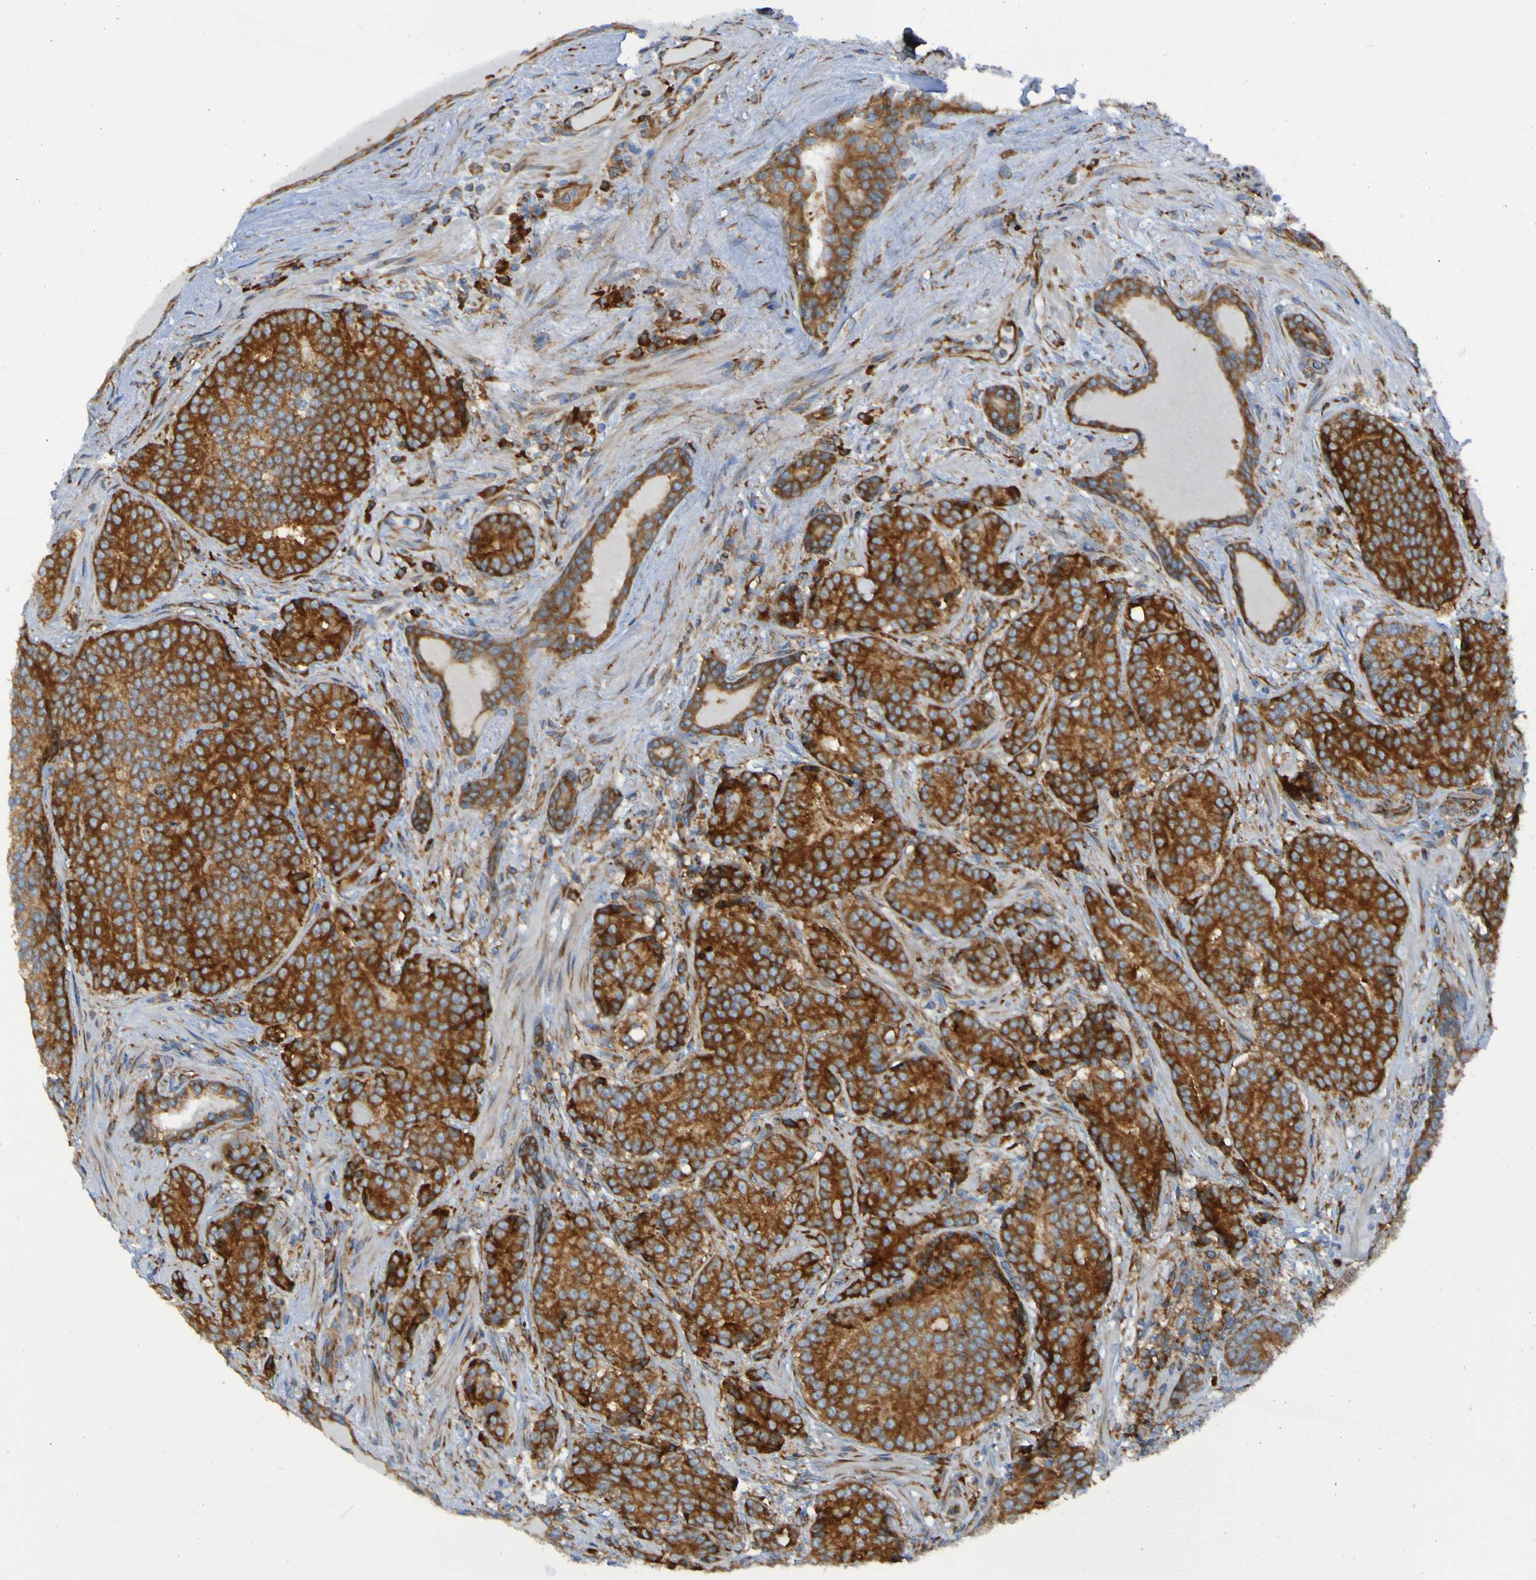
{"staining": {"intensity": "strong", "quantity": ">75%", "location": "cytoplasmic/membranous"}, "tissue": "prostate cancer", "cell_type": "Tumor cells", "image_type": "cancer", "snomed": [{"axis": "morphology", "description": "Adenocarcinoma, High grade"}, {"axis": "topography", "description": "Prostate"}], "caption": "A high amount of strong cytoplasmic/membranous staining is appreciated in about >75% of tumor cells in prostate adenocarcinoma (high-grade) tissue.", "gene": "RPL10", "patient": {"sex": "male", "age": 61}}